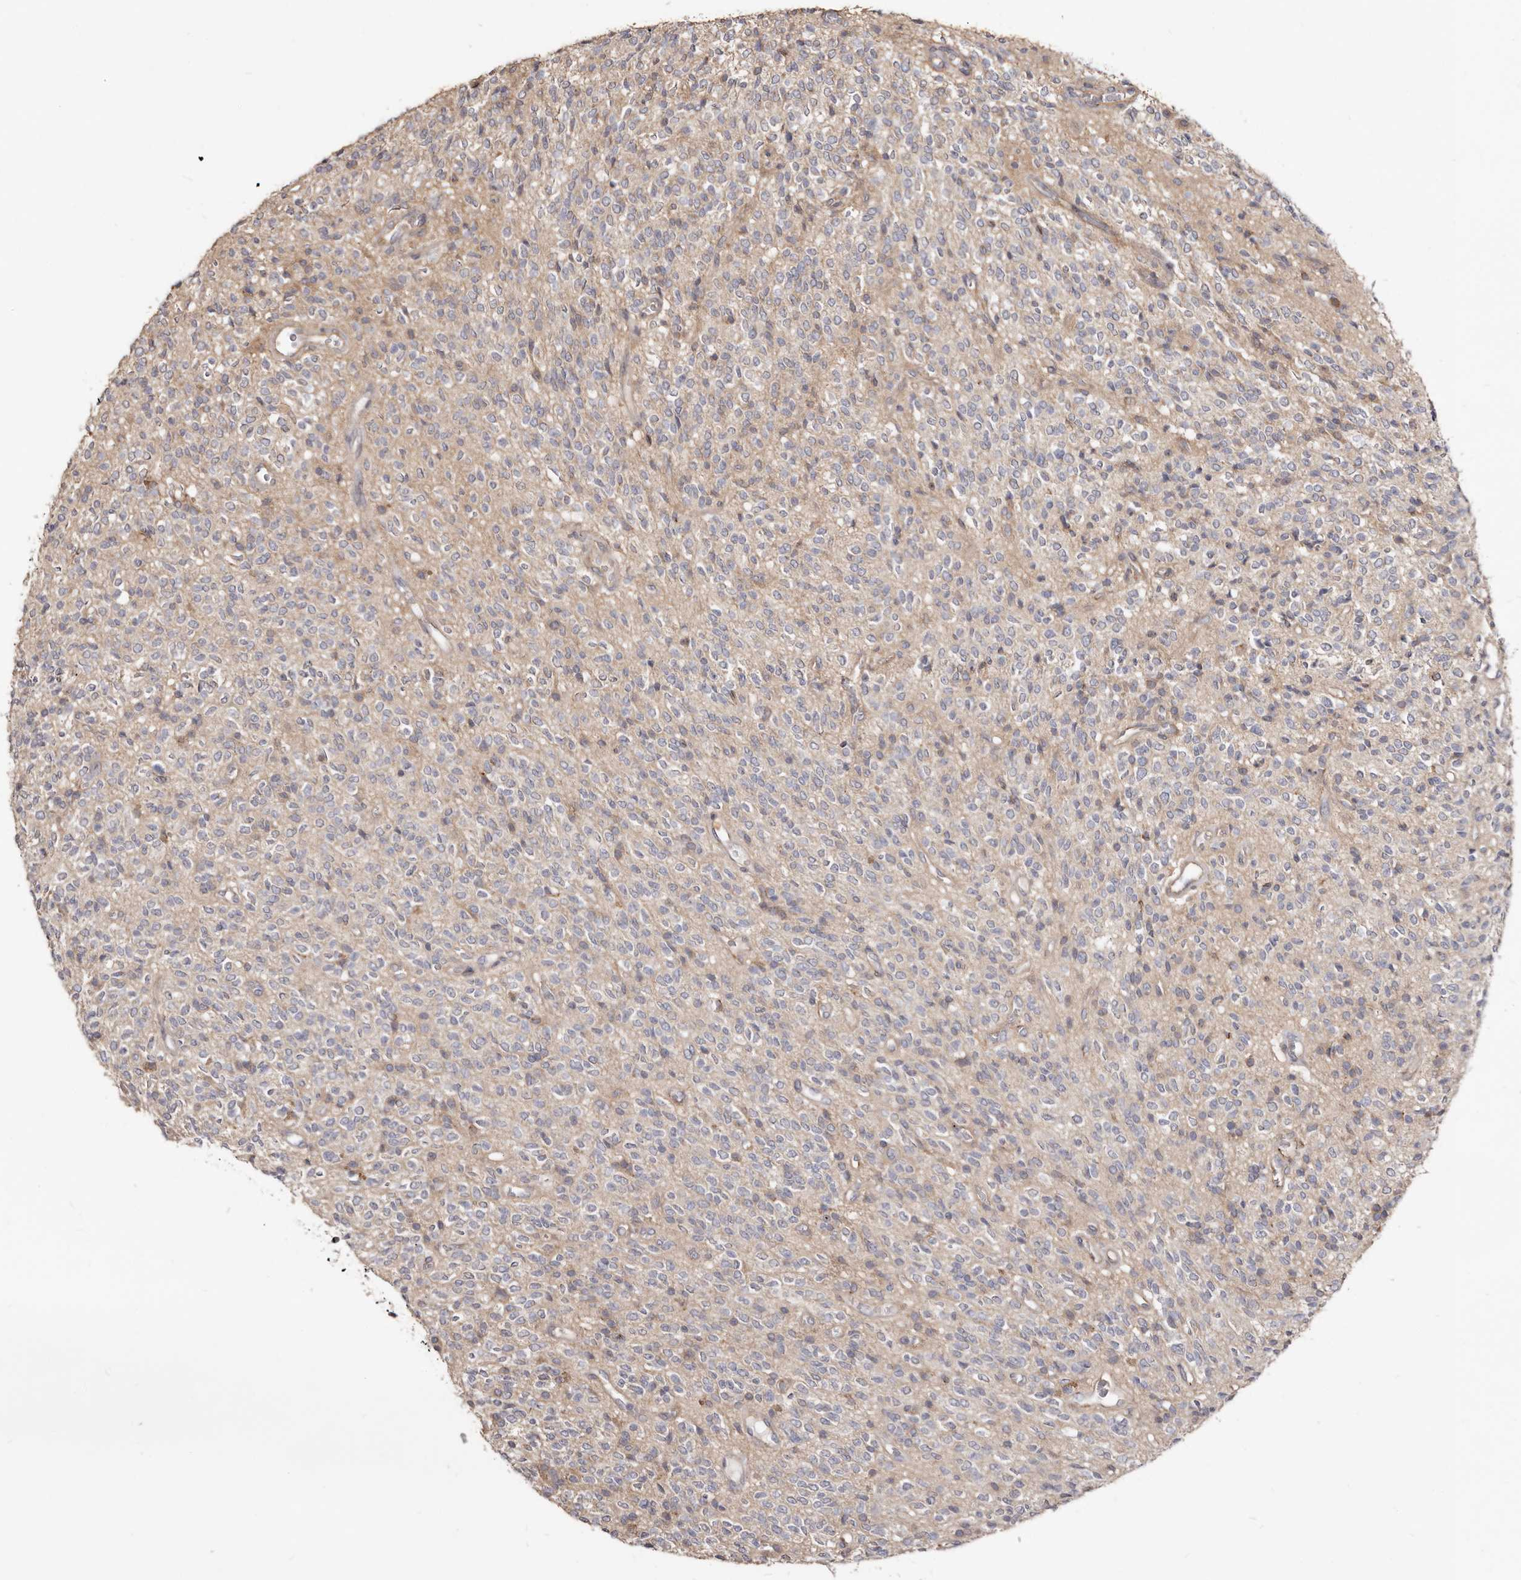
{"staining": {"intensity": "negative", "quantity": "none", "location": "none"}, "tissue": "glioma", "cell_type": "Tumor cells", "image_type": "cancer", "snomed": [{"axis": "morphology", "description": "Glioma, malignant, High grade"}, {"axis": "topography", "description": "Brain"}], "caption": "High power microscopy image of an IHC photomicrograph of glioma, revealing no significant positivity in tumor cells.", "gene": "LRRC25", "patient": {"sex": "male", "age": 34}}